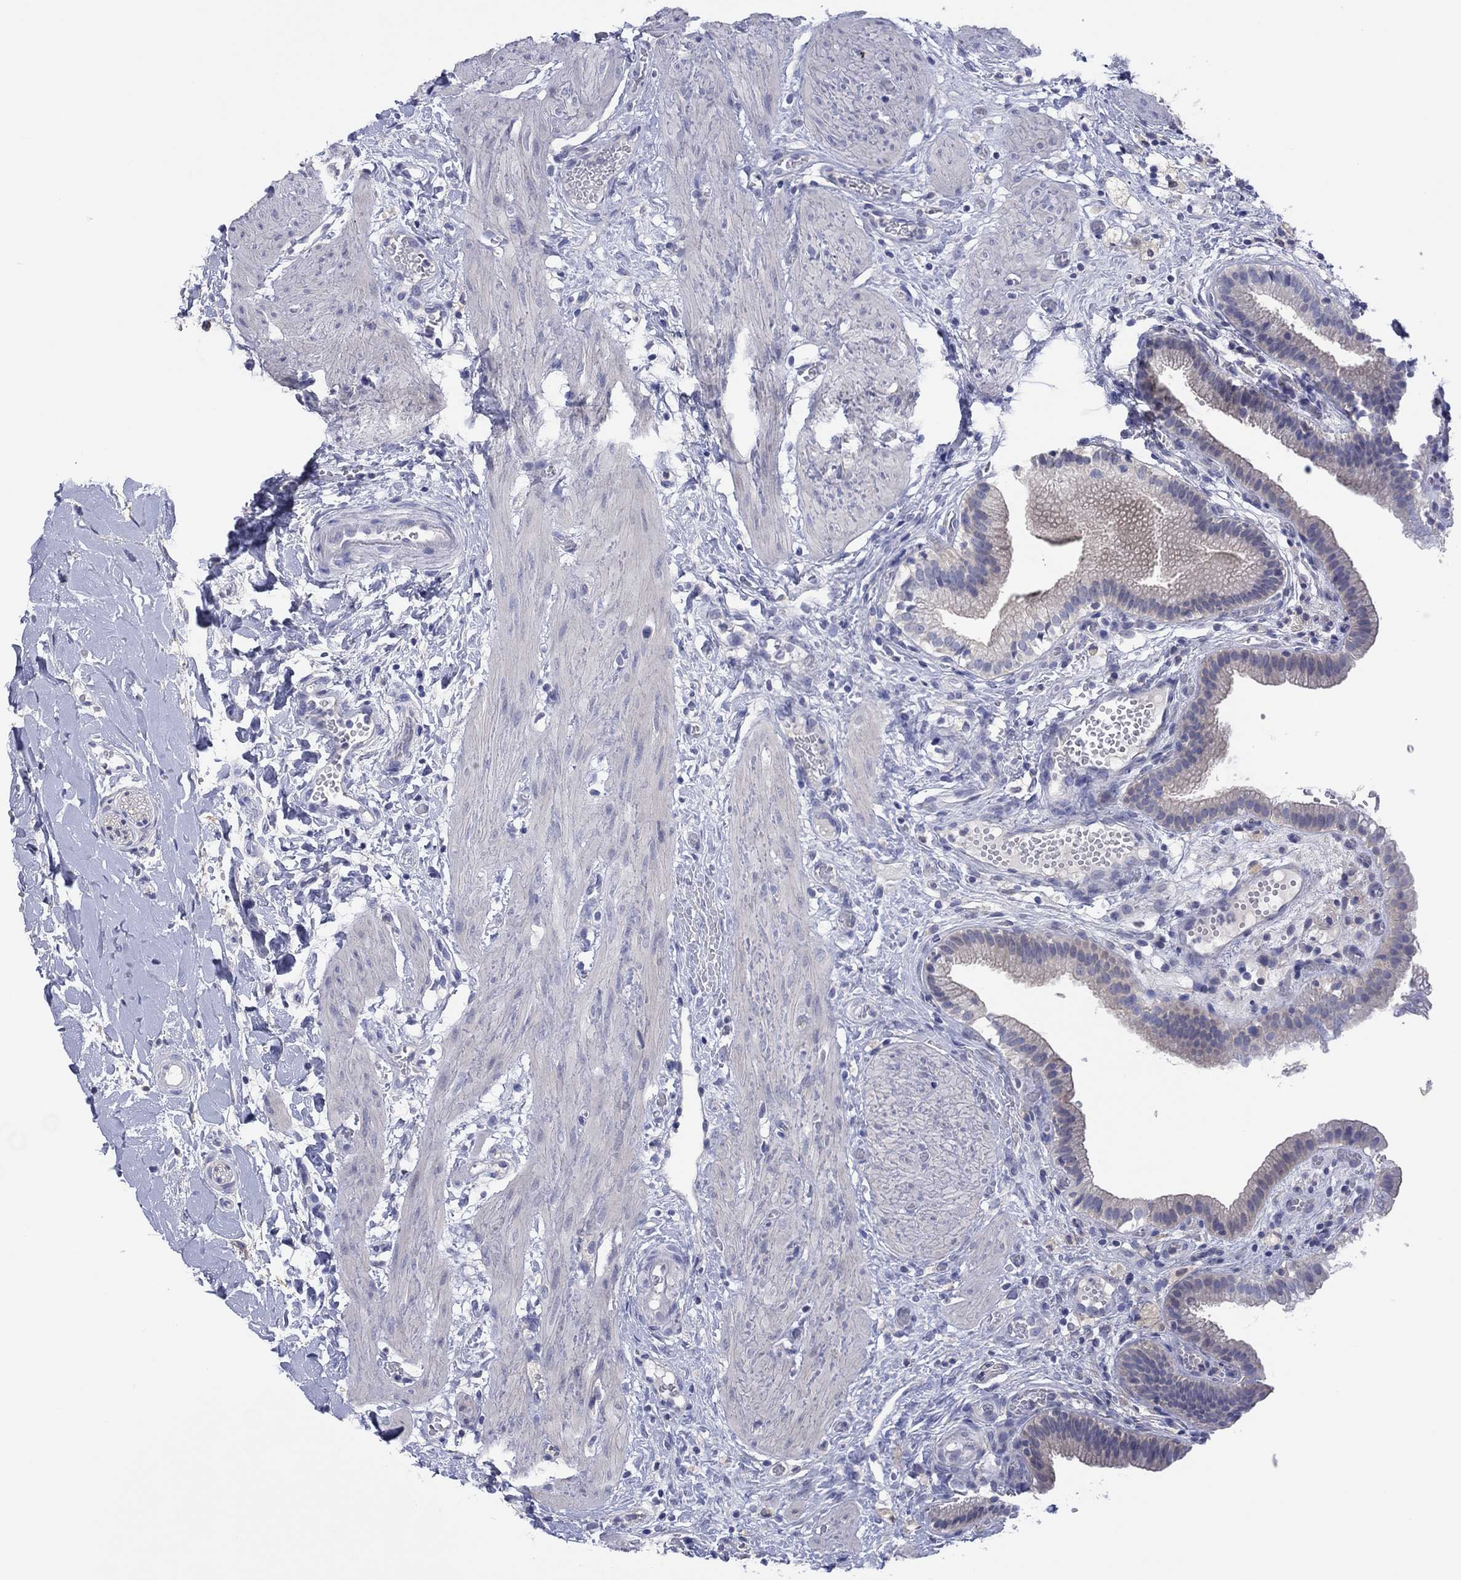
{"staining": {"intensity": "negative", "quantity": "none", "location": "none"}, "tissue": "gallbladder", "cell_type": "Glandular cells", "image_type": "normal", "snomed": [{"axis": "morphology", "description": "Normal tissue, NOS"}, {"axis": "topography", "description": "Gallbladder"}], "caption": "Histopathology image shows no significant protein staining in glandular cells of benign gallbladder. (Immunohistochemistry, brightfield microscopy, high magnification).", "gene": "CYP2B6", "patient": {"sex": "female", "age": 24}}